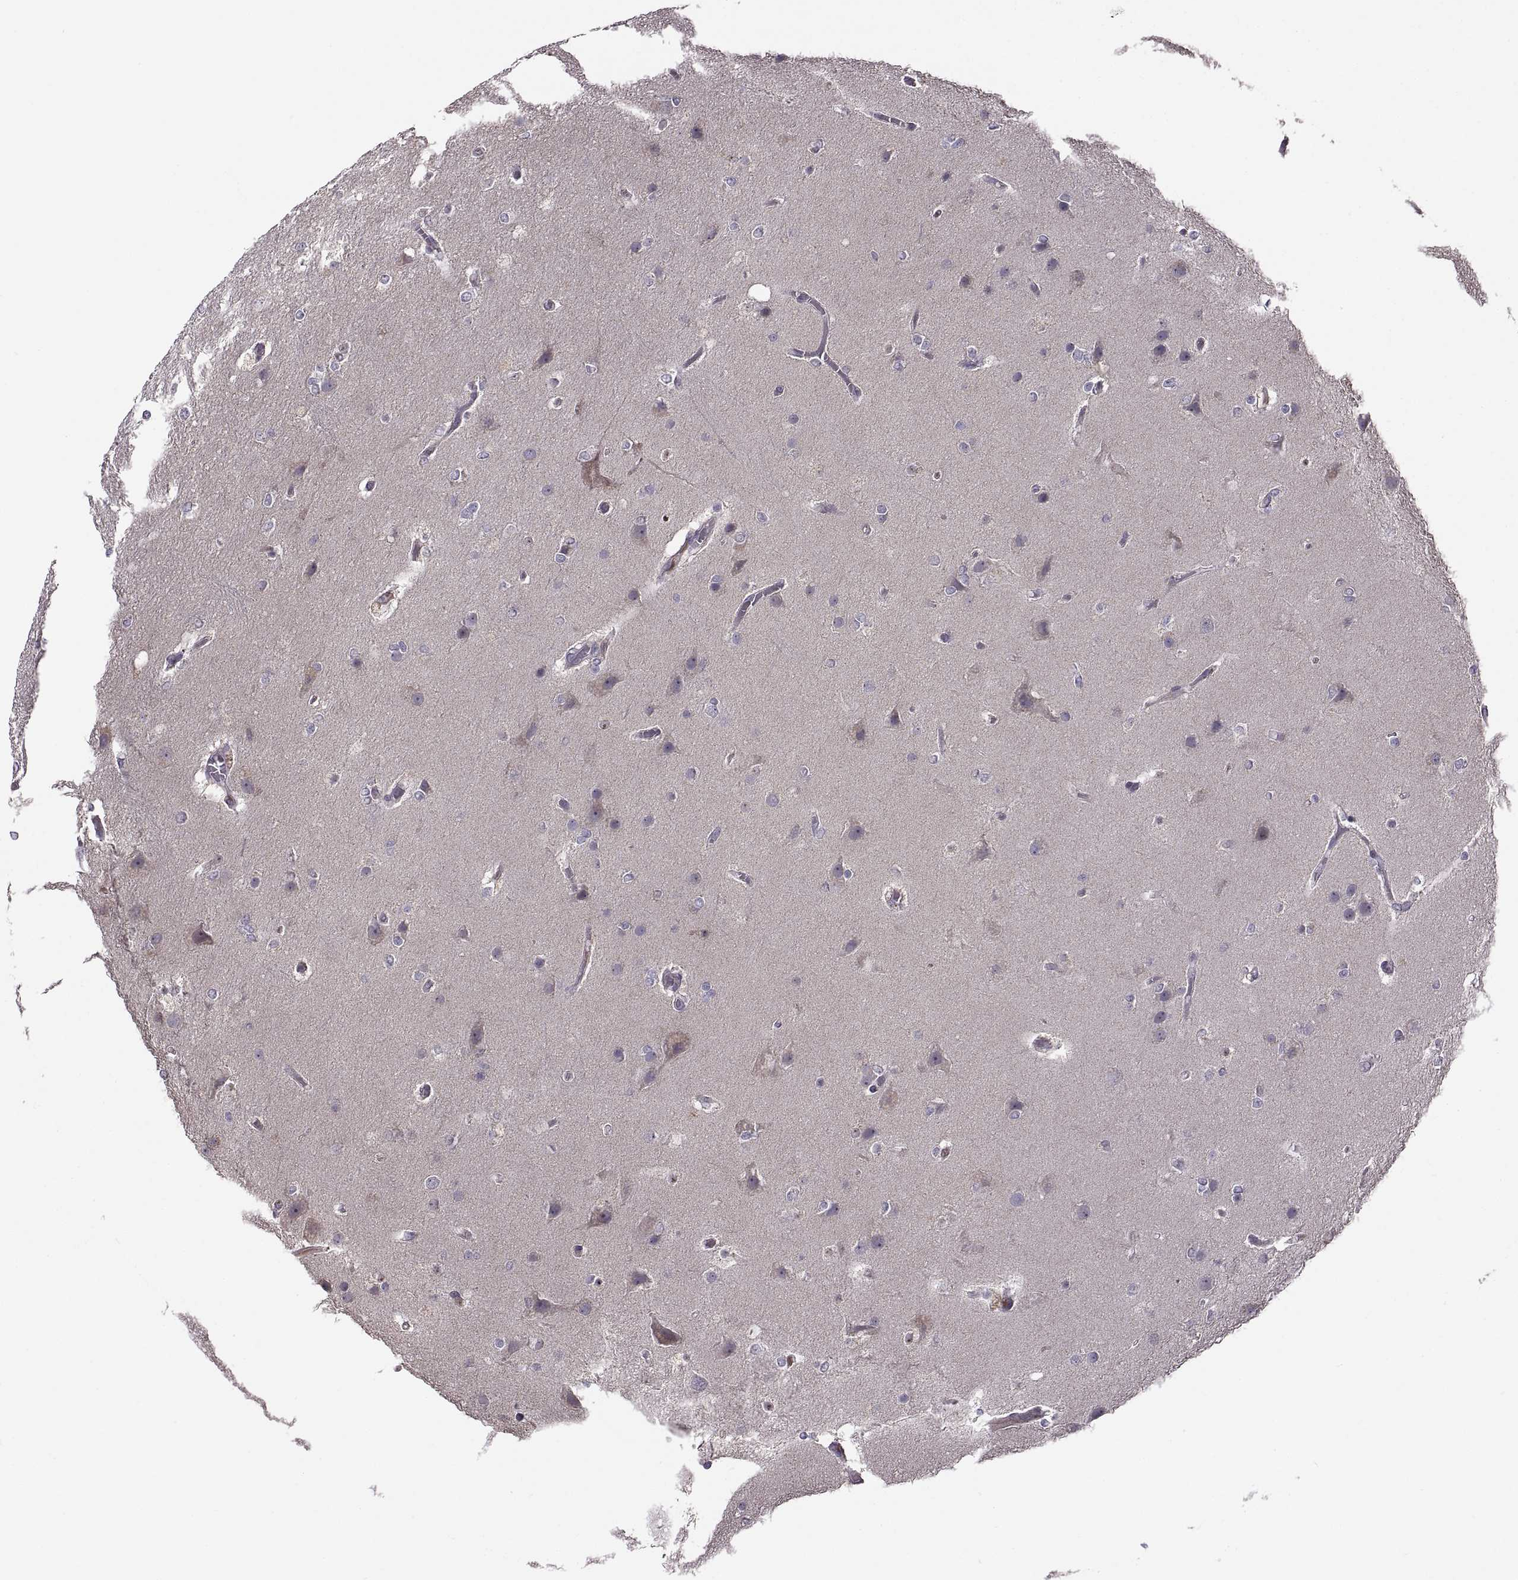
{"staining": {"intensity": "negative", "quantity": "none", "location": "none"}, "tissue": "glioma", "cell_type": "Tumor cells", "image_type": "cancer", "snomed": [{"axis": "morphology", "description": "Glioma, malignant, High grade"}, {"axis": "topography", "description": "Brain"}], "caption": "A high-resolution micrograph shows IHC staining of glioma, which displays no significant staining in tumor cells. The staining was performed using DAB to visualize the protein expression in brown, while the nuclei were stained in blue with hematoxylin (Magnification: 20x).", "gene": "ACSBG2", "patient": {"sex": "female", "age": 61}}